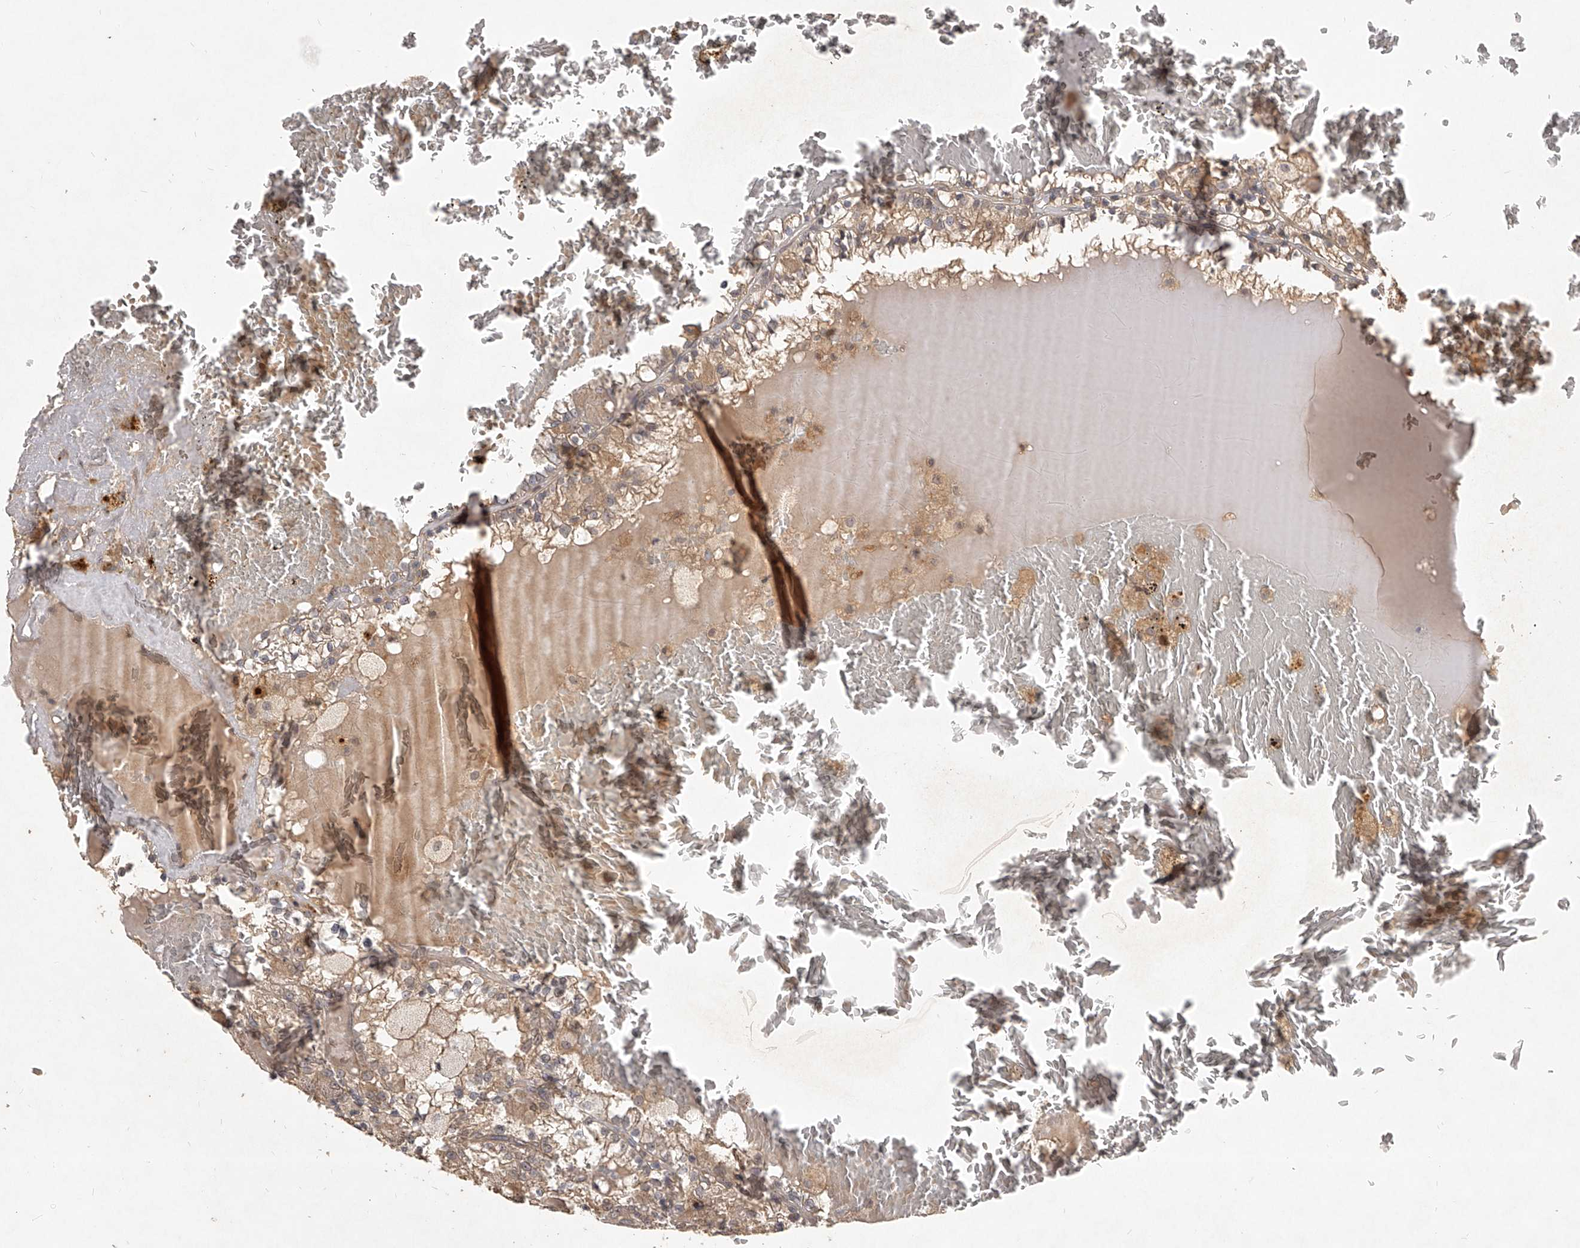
{"staining": {"intensity": "weak", "quantity": ">75%", "location": "cytoplasmic/membranous"}, "tissue": "renal cancer", "cell_type": "Tumor cells", "image_type": "cancer", "snomed": [{"axis": "morphology", "description": "Adenocarcinoma, NOS"}, {"axis": "topography", "description": "Kidney"}], "caption": "This is a micrograph of immunohistochemistry staining of renal adenocarcinoma, which shows weak expression in the cytoplasmic/membranous of tumor cells.", "gene": "SLC37A1", "patient": {"sex": "female", "age": 56}}